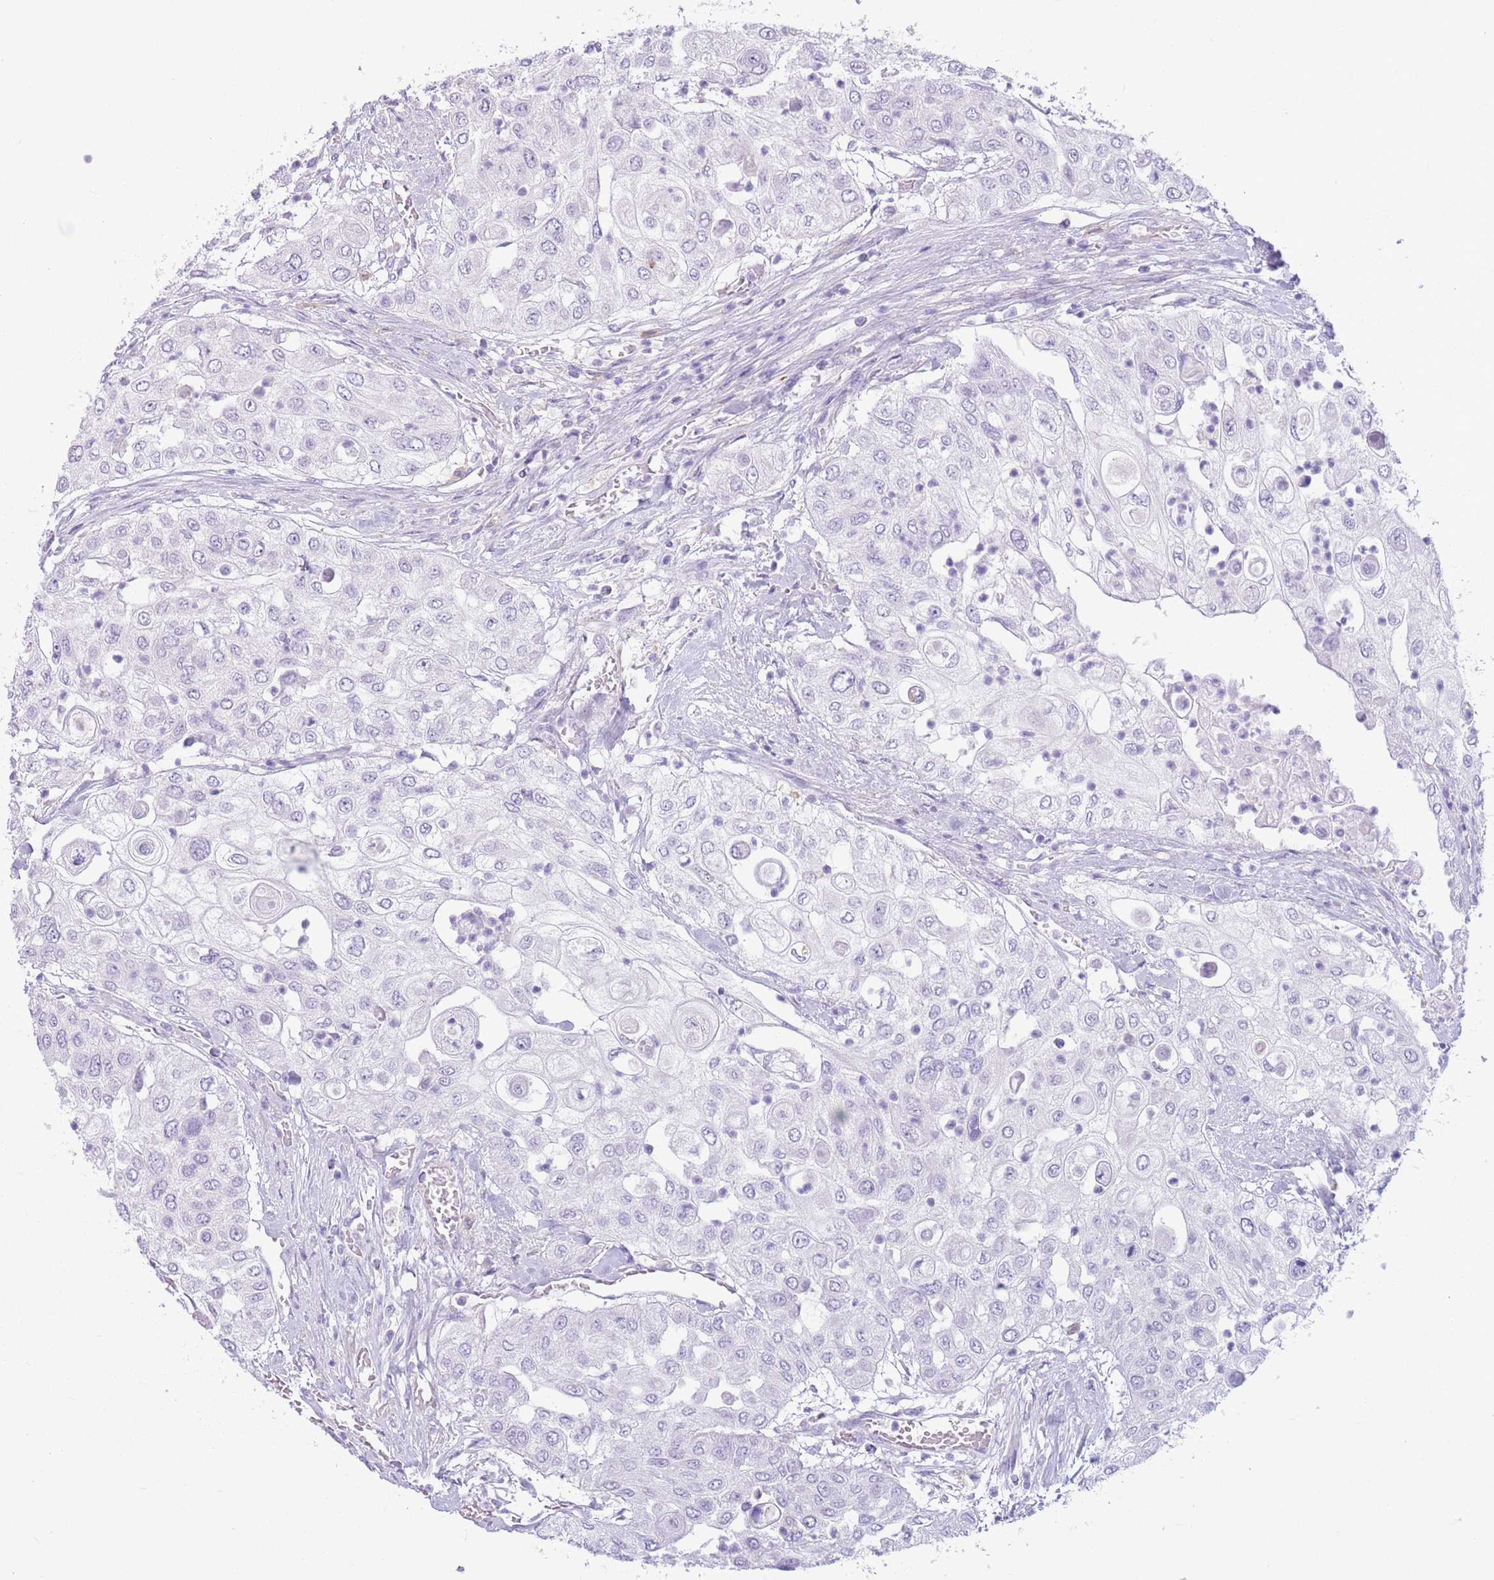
{"staining": {"intensity": "negative", "quantity": "none", "location": "none"}, "tissue": "urothelial cancer", "cell_type": "Tumor cells", "image_type": "cancer", "snomed": [{"axis": "morphology", "description": "Urothelial carcinoma, High grade"}, {"axis": "topography", "description": "Urinary bladder"}], "caption": "High magnification brightfield microscopy of urothelial cancer stained with DAB (3,3'-diaminobenzidine) (brown) and counterstained with hematoxylin (blue): tumor cells show no significant staining.", "gene": "SNX6", "patient": {"sex": "female", "age": 79}}